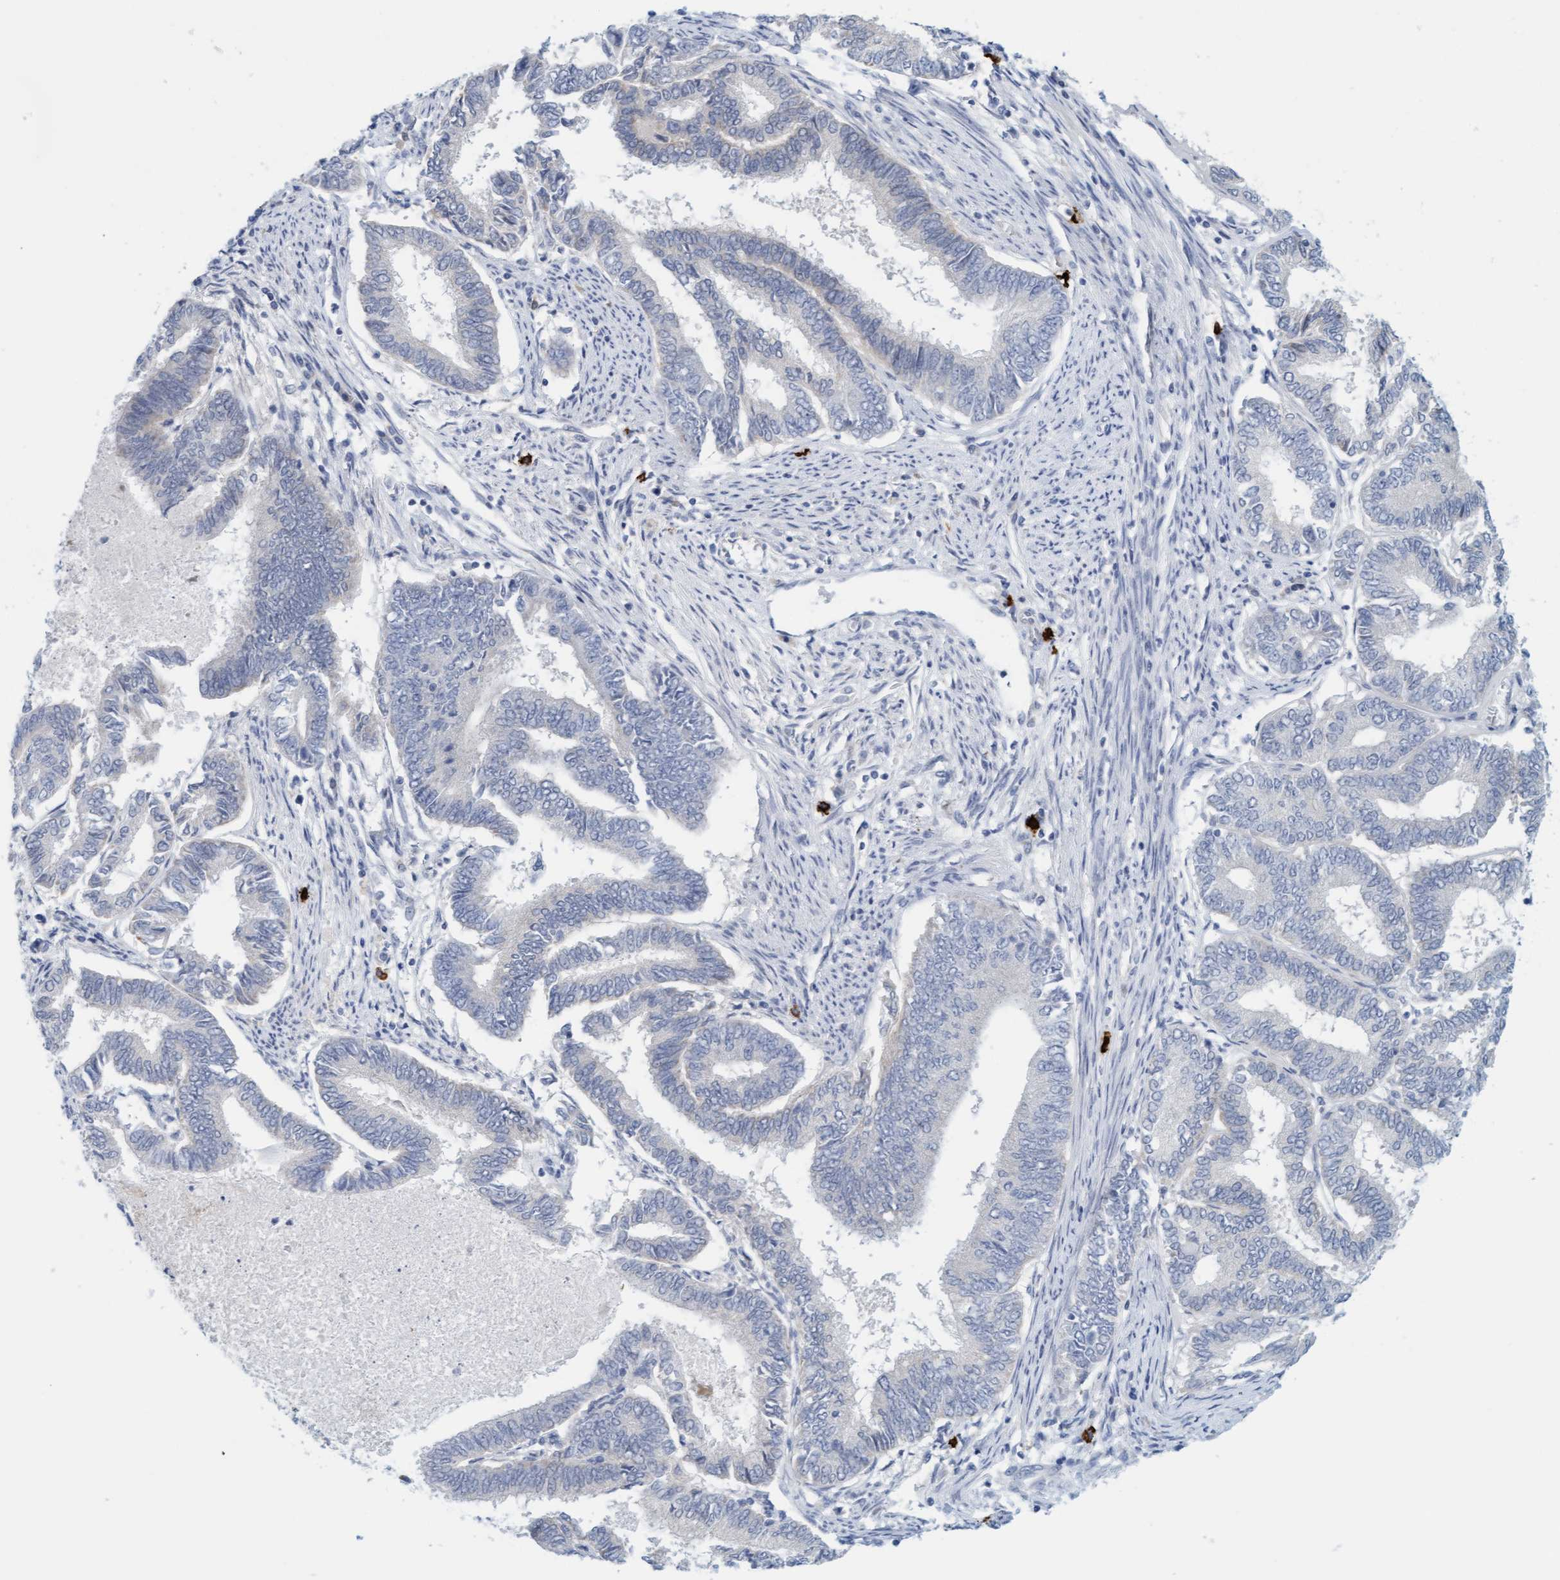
{"staining": {"intensity": "negative", "quantity": "none", "location": "none"}, "tissue": "endometrial cancer", "cell_type": "Tumor cells", "image_type": "cancer", "snomed": [{"axis": "morphology", "description": "Adenocarcinoma, NOS"}, {"axis": "topography", "description": "Endometrium"}], "caption": "Immunohistochemistry (IHC) histopathology image of human endometrial cancer stained for a protein (brown), which exhibits no expression in tumor cells.", "gene": "CPA3", "patient": {"sex": "female", "age": 86}}